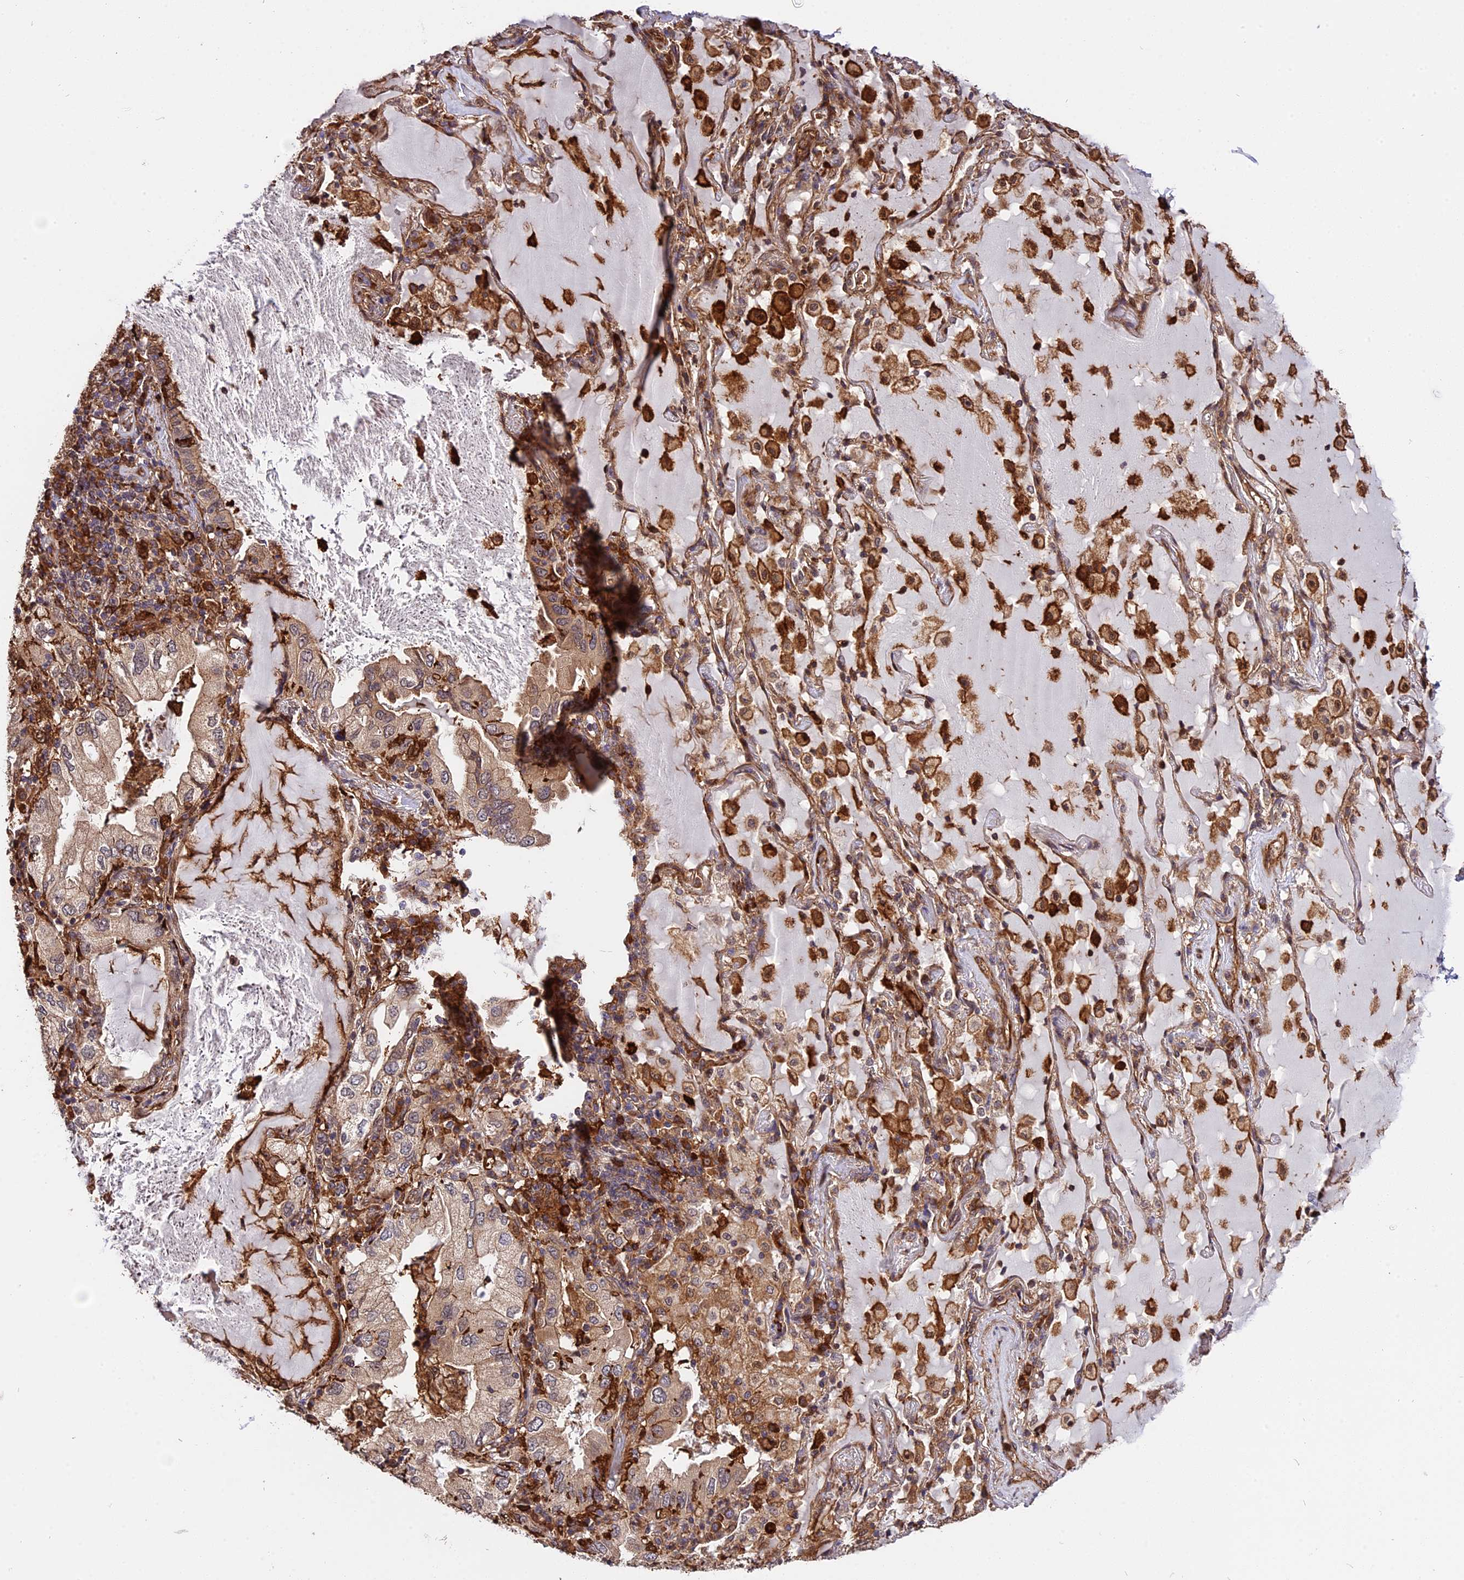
{"staining": {"intensity": "weak", "quantity": ">75%", "location": "cytoplasmic/membranous"}, "tissue": "lung cancer", "cell_type": "Tumor cells", "image_type": "cancer", "snomed": [{"axis": "morphology", "description": "Adenocarcinoma, NOS"}, {"axis": "topography", "description": "Lung"}], "caption": "The immunohistochemical stain highlights weak cytoplasmic/membranous staining in tumor cells of lung cancer tissue.", "gene": "HERPUD1", "patient": {"sex": "female", "age": 69}}